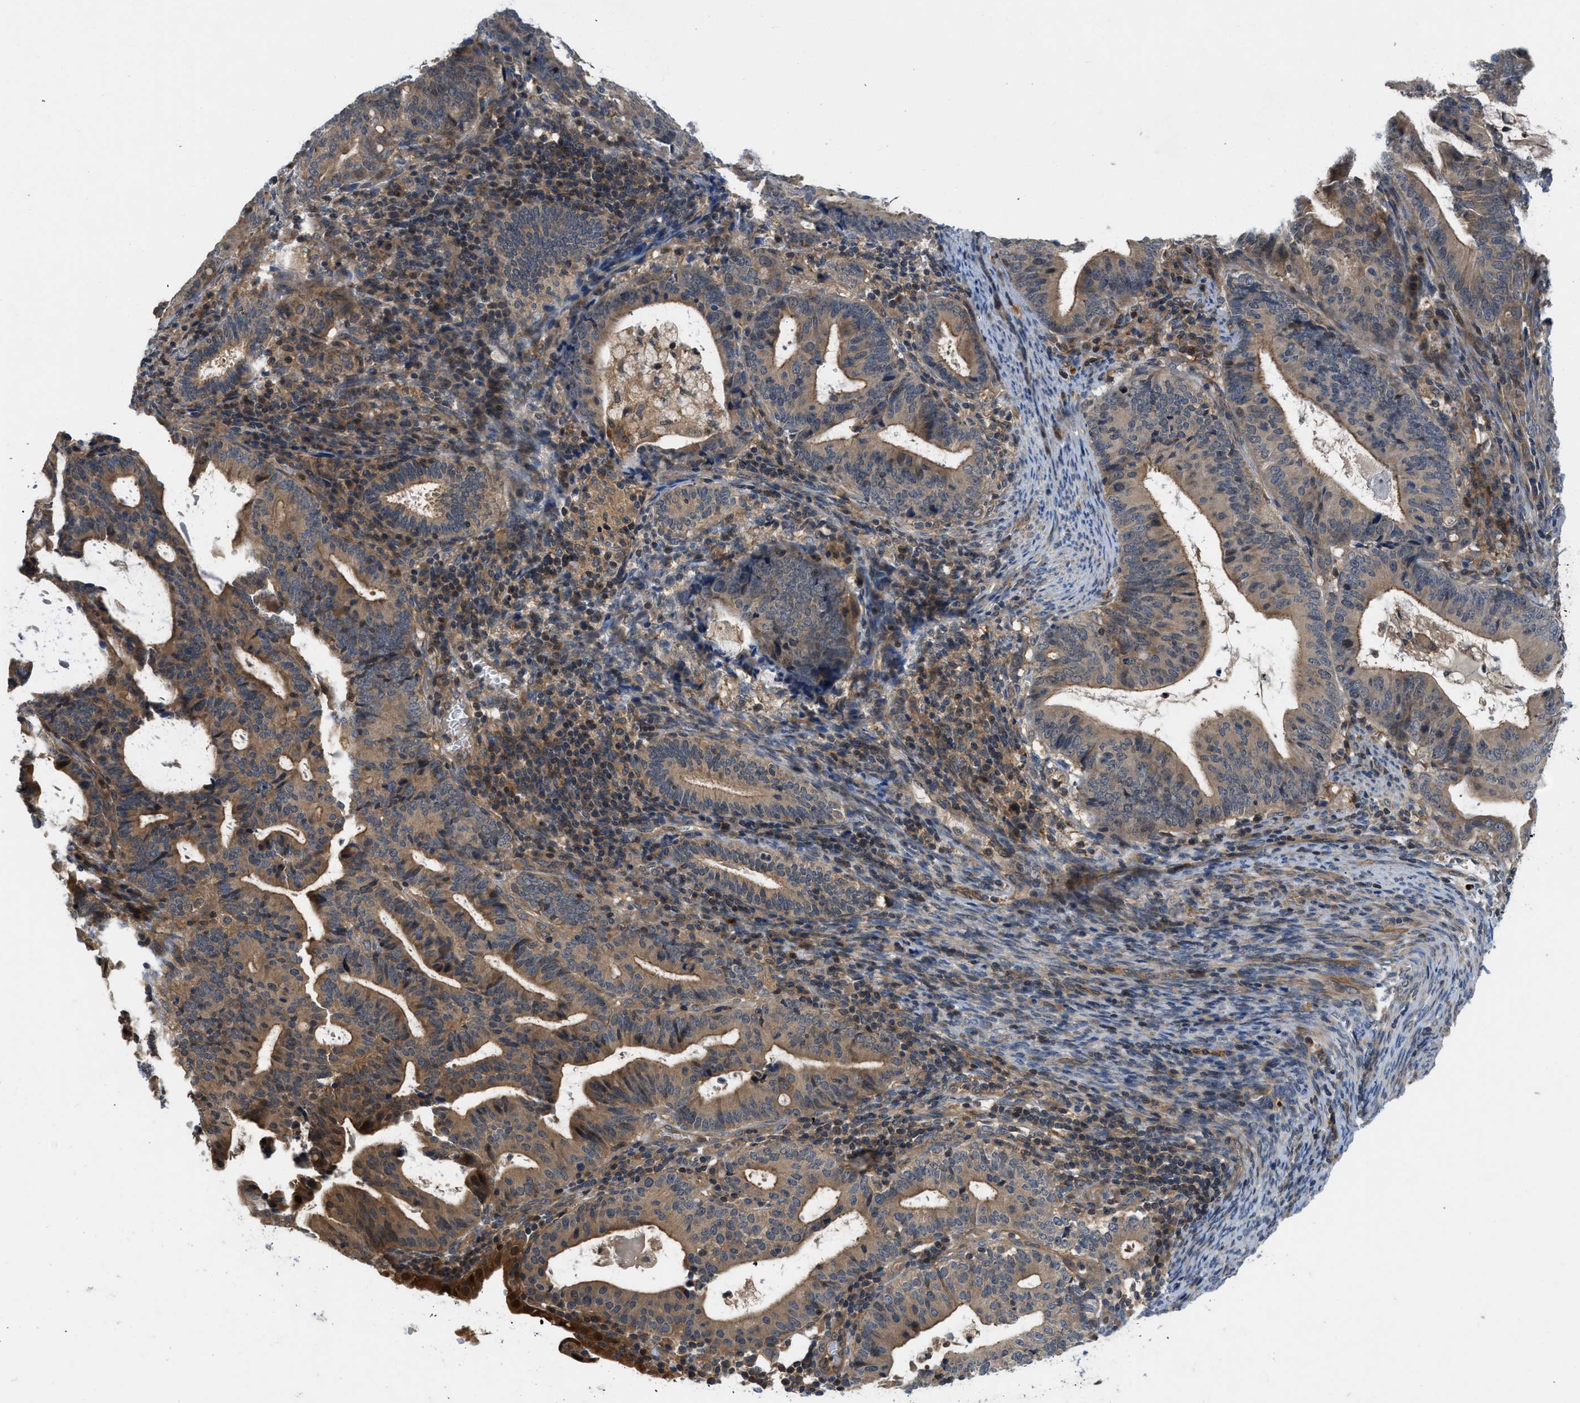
{"staining": {"intensity": "moderate", "quantity": ">75%", "location": "cytoplasmic/membranous"}, "tissue": "endometrial cancer", "cell_type": "Tumor cells", "image_type": "cancer", "snomed": [{"axis": "morphology", "description": "Adenocarcinoma, NOS"}, {"axis": "topography", "description": "Uterus"}], "caption": "Tumor cells exhibit medium levels of moderate cytoplasmic/membranous staining in approximately >75% of cells in human adenocarcinoma (endometrial).", "gene": "GPR31", "patient": {"sex": "female", "age": 83}}